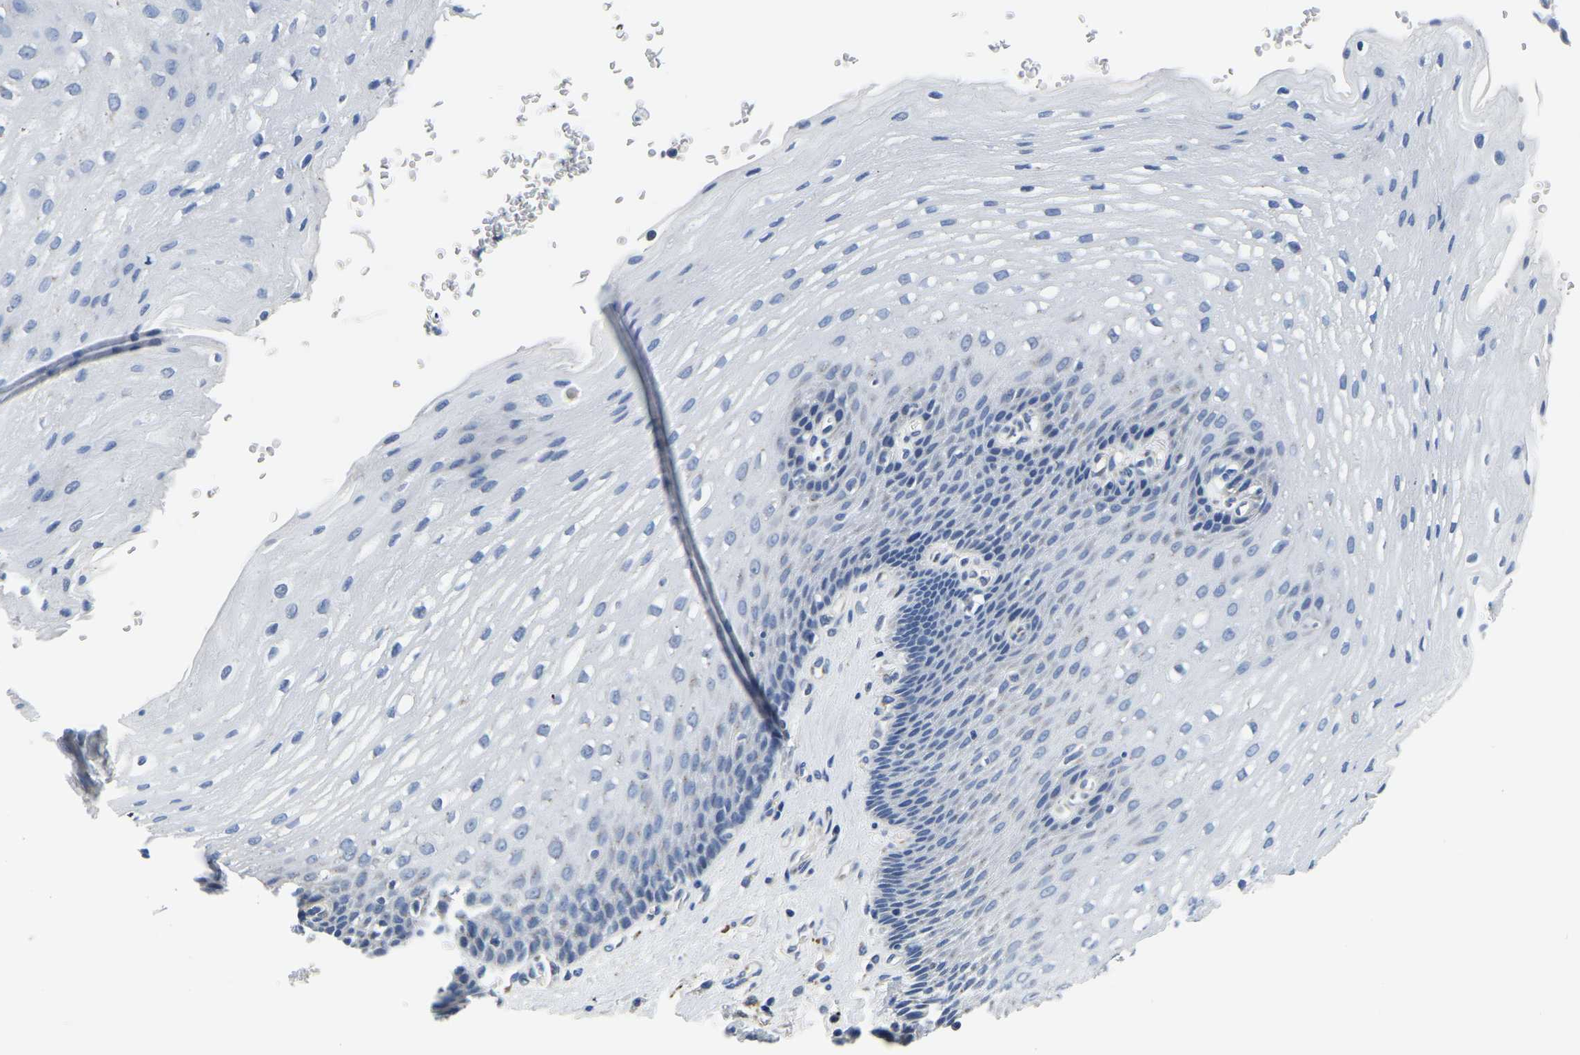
{"staining": {"intensity": "negative", "quantity": "none", "location": "none"}, "tissue": "esophagus", "cell_type": "Squamous epithelial cells", "image_type": "normal", "snomed": [{"axis": "morphology", "description": "Normal tissue, NOS"}, {"axis": "topography", "description": "Esophagus"}], "caption": "The IHC micrograph has no significant staining in squamous epithelial cells of esophagus. Nuclei are stained in blue.", "gene": "PDLIM7", "patient": {"sex": "male", "age": 48}}